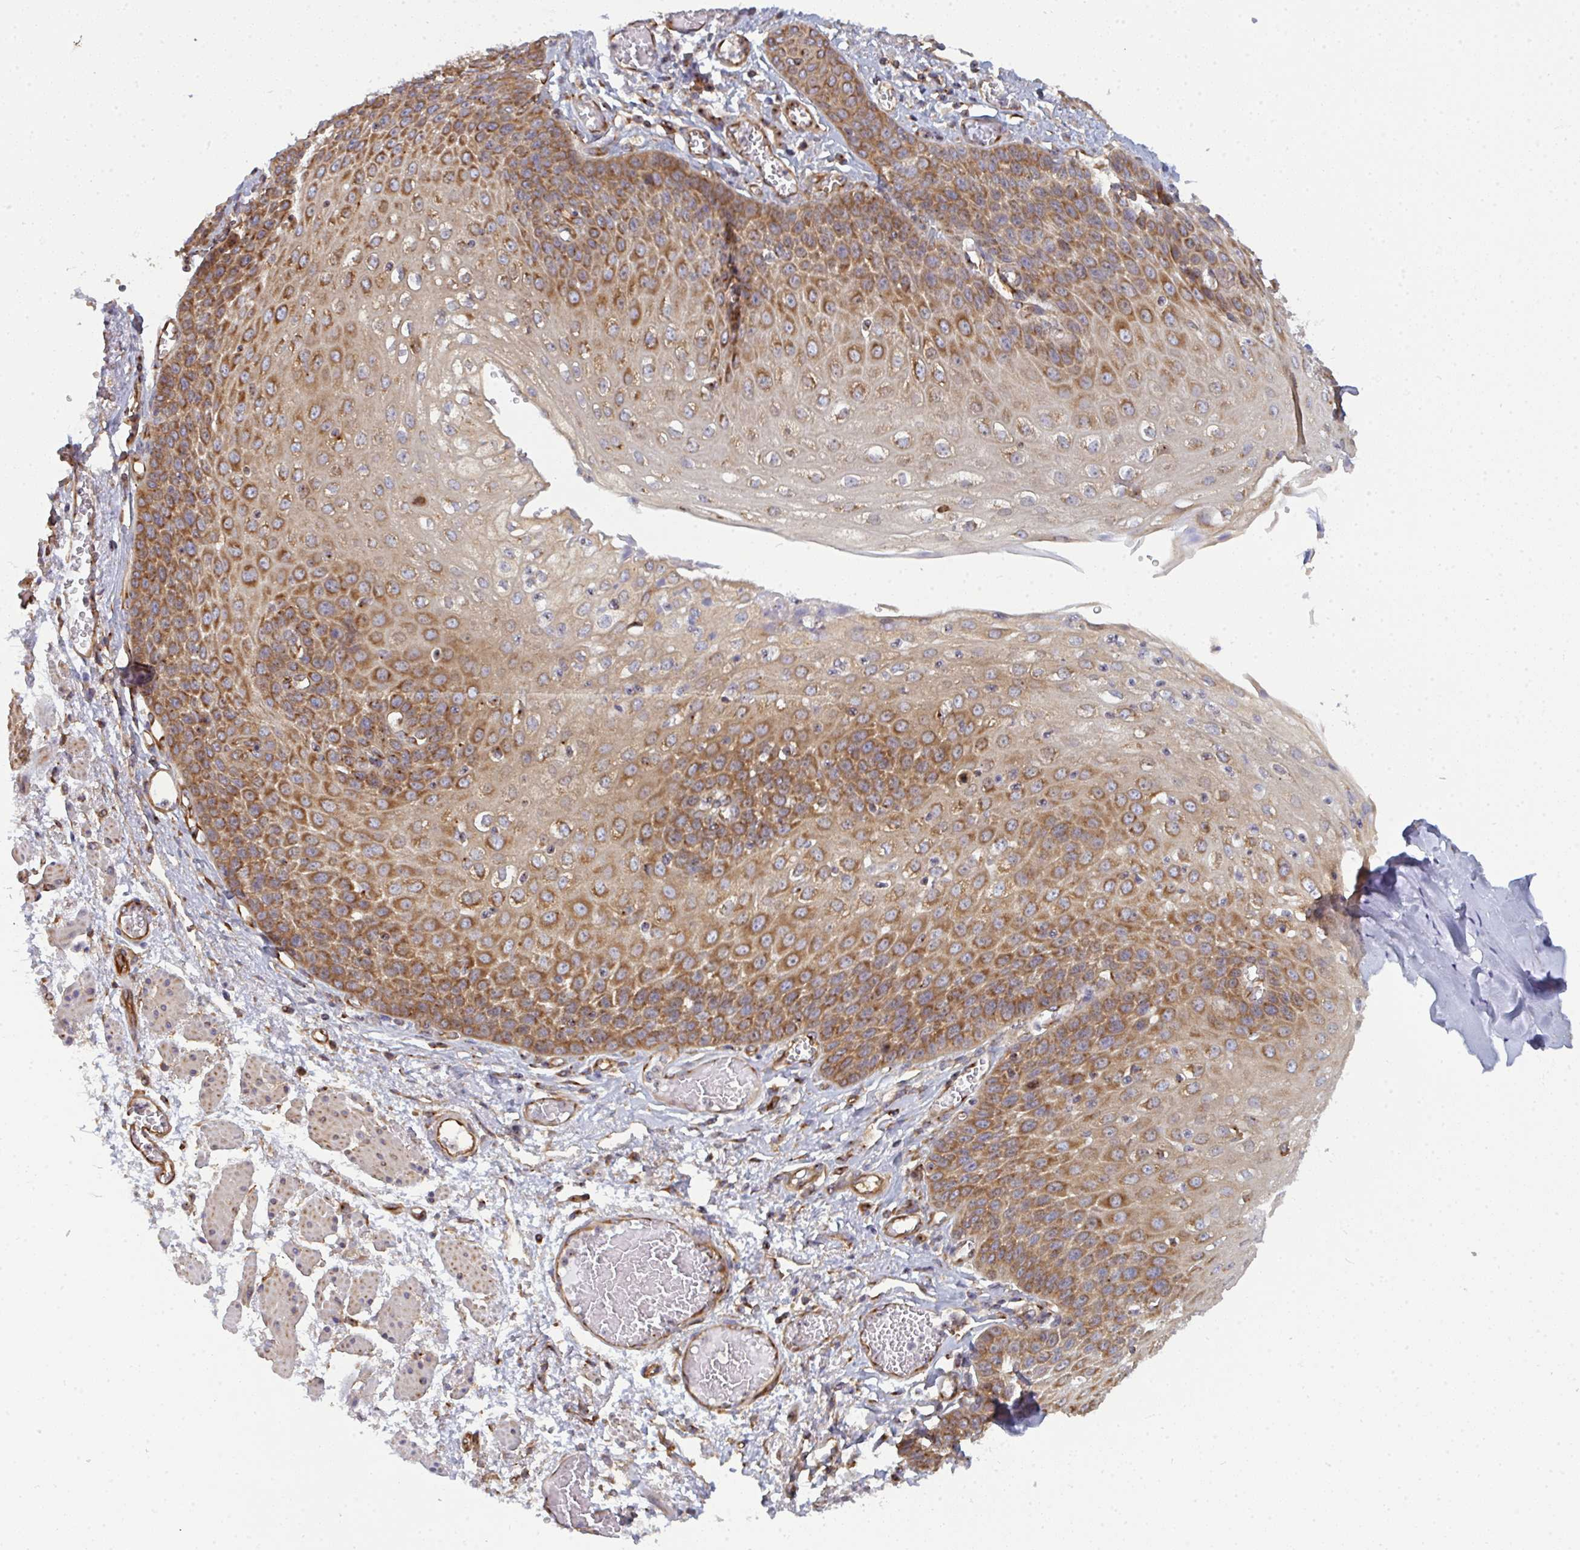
{"staining": {"intensity": "strong", "quantity": "25%-75%", "location": "cytoplasmic/membranous"}, "tissue": "esophagus", "cell_type": "Squamous epithelial cells", "image_type": "normal", "snomed": [{"axis": "morphology", "description": "Normal tissue, NOS"}, {"axis": "morphology", "description": "Adenocarcinoma, NOS"}, {"axis": "topography", "description": "Esophagus"}], "caption": "Esophagus stained with immunohistochemistry (IHC) reveals strong cytoplasmic/membranous positivity in approximately 25%-75% of squamous epithelial cells. The staining was performed using DAB (3,3'-diaminobenzidine), with brown indicating positive protein expression. Nuclei are stained blue with hematoxylin.", "gene": "DYNC1I2", "patient": {"sex": "male", "age": 81}}